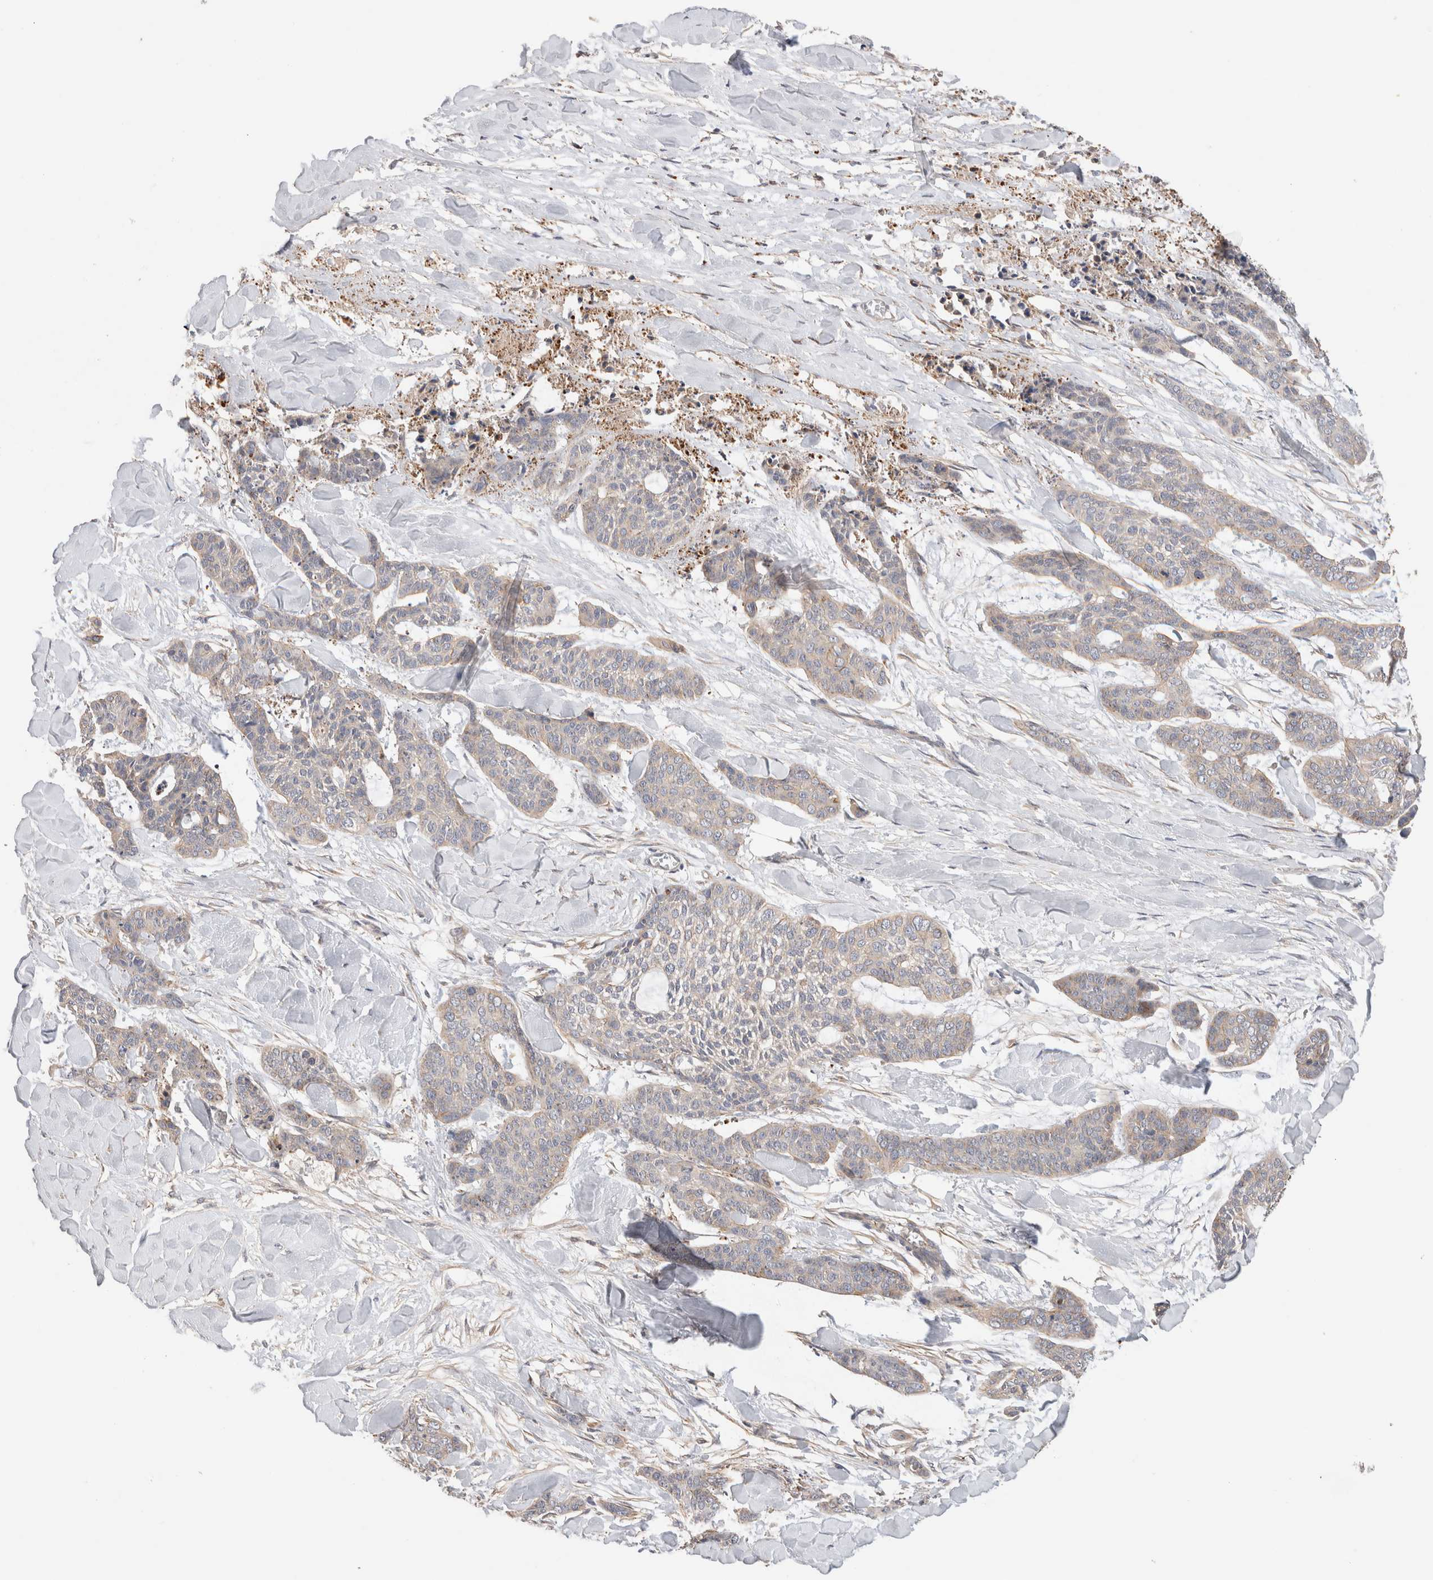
{"staining": {"intensity": "weak", "quantity": "25%-75%", "location": "cytoplasmic/membranous"}, "tissue": "skin cancer", "cell_type": "Tumor cells", "image_type": "cancer", "snomed": [{"axis": "morphology", "description": "Basal cell carcinoma"}, {"axis": "topography", "description": "Skin"}], "caption": "A photomicrograph showing weak cytoplasmic/membranous positivity in about 25%-75% of tumor cells in skin cancer, as visualized by brown immunohistochemical staining.", "gene": "SGK3", "patient": {"sex": "female", "age": 64}}